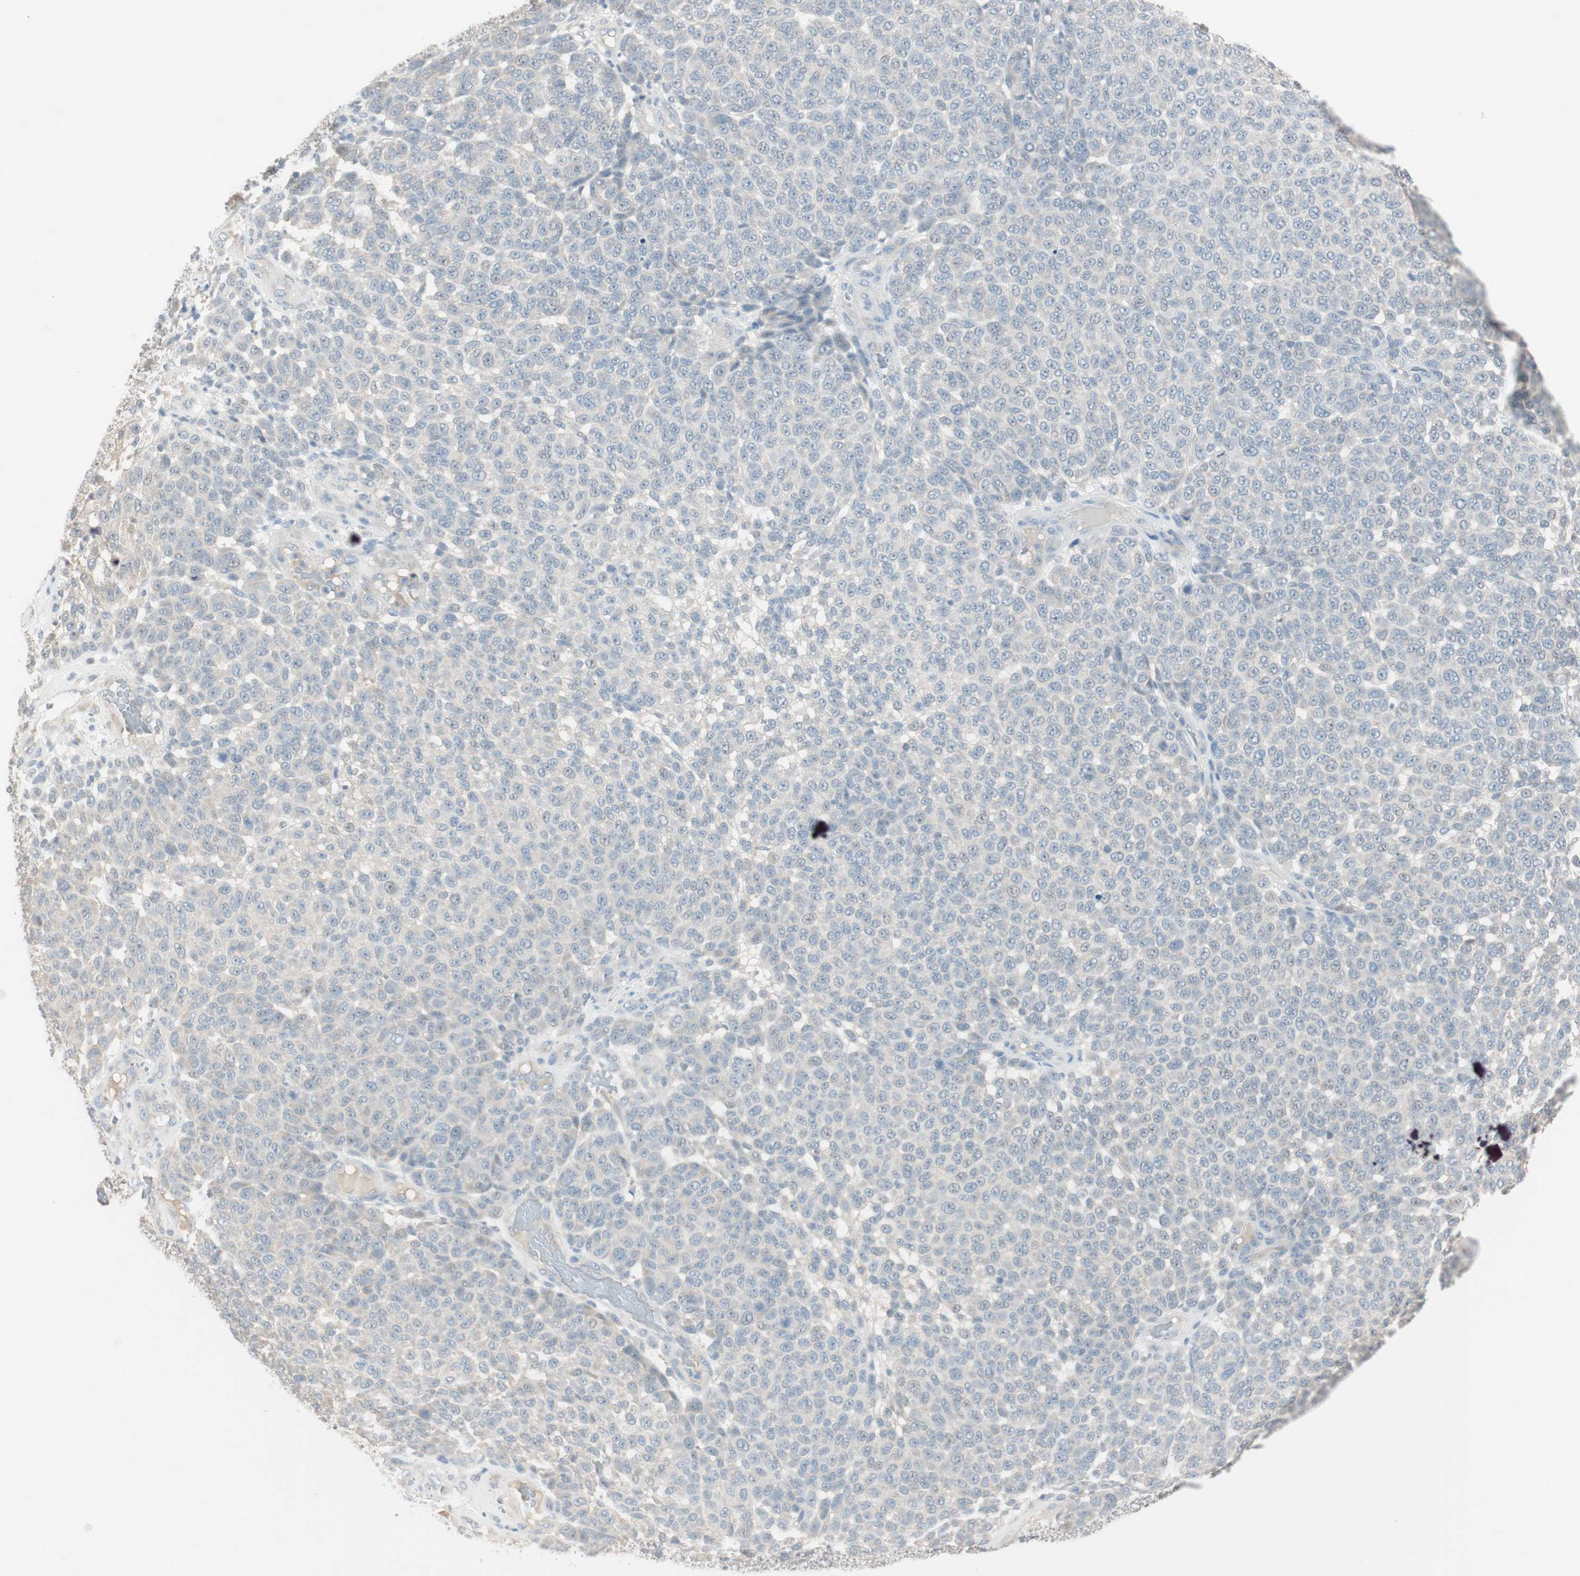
{"staining": {"intensity": "negative", "quantity": "none", "location": "none"}, "tissue": "melanoma", "cell_type": "Tumor cells", "image_type": "cancer", "snomed": [{"axis": "morphology", "description": "Malignant melanoma, NOS"}, {"axis": "topography", "description": "Skin"}], "caption": "This image is of melanoma stained with immunohistochemistry to label a protein in brown with the nuclei are counter-stained blue. There is no positivity in tumor cells.", "gene": "KHK", "patient": {"sex": "male", "age": 59}}